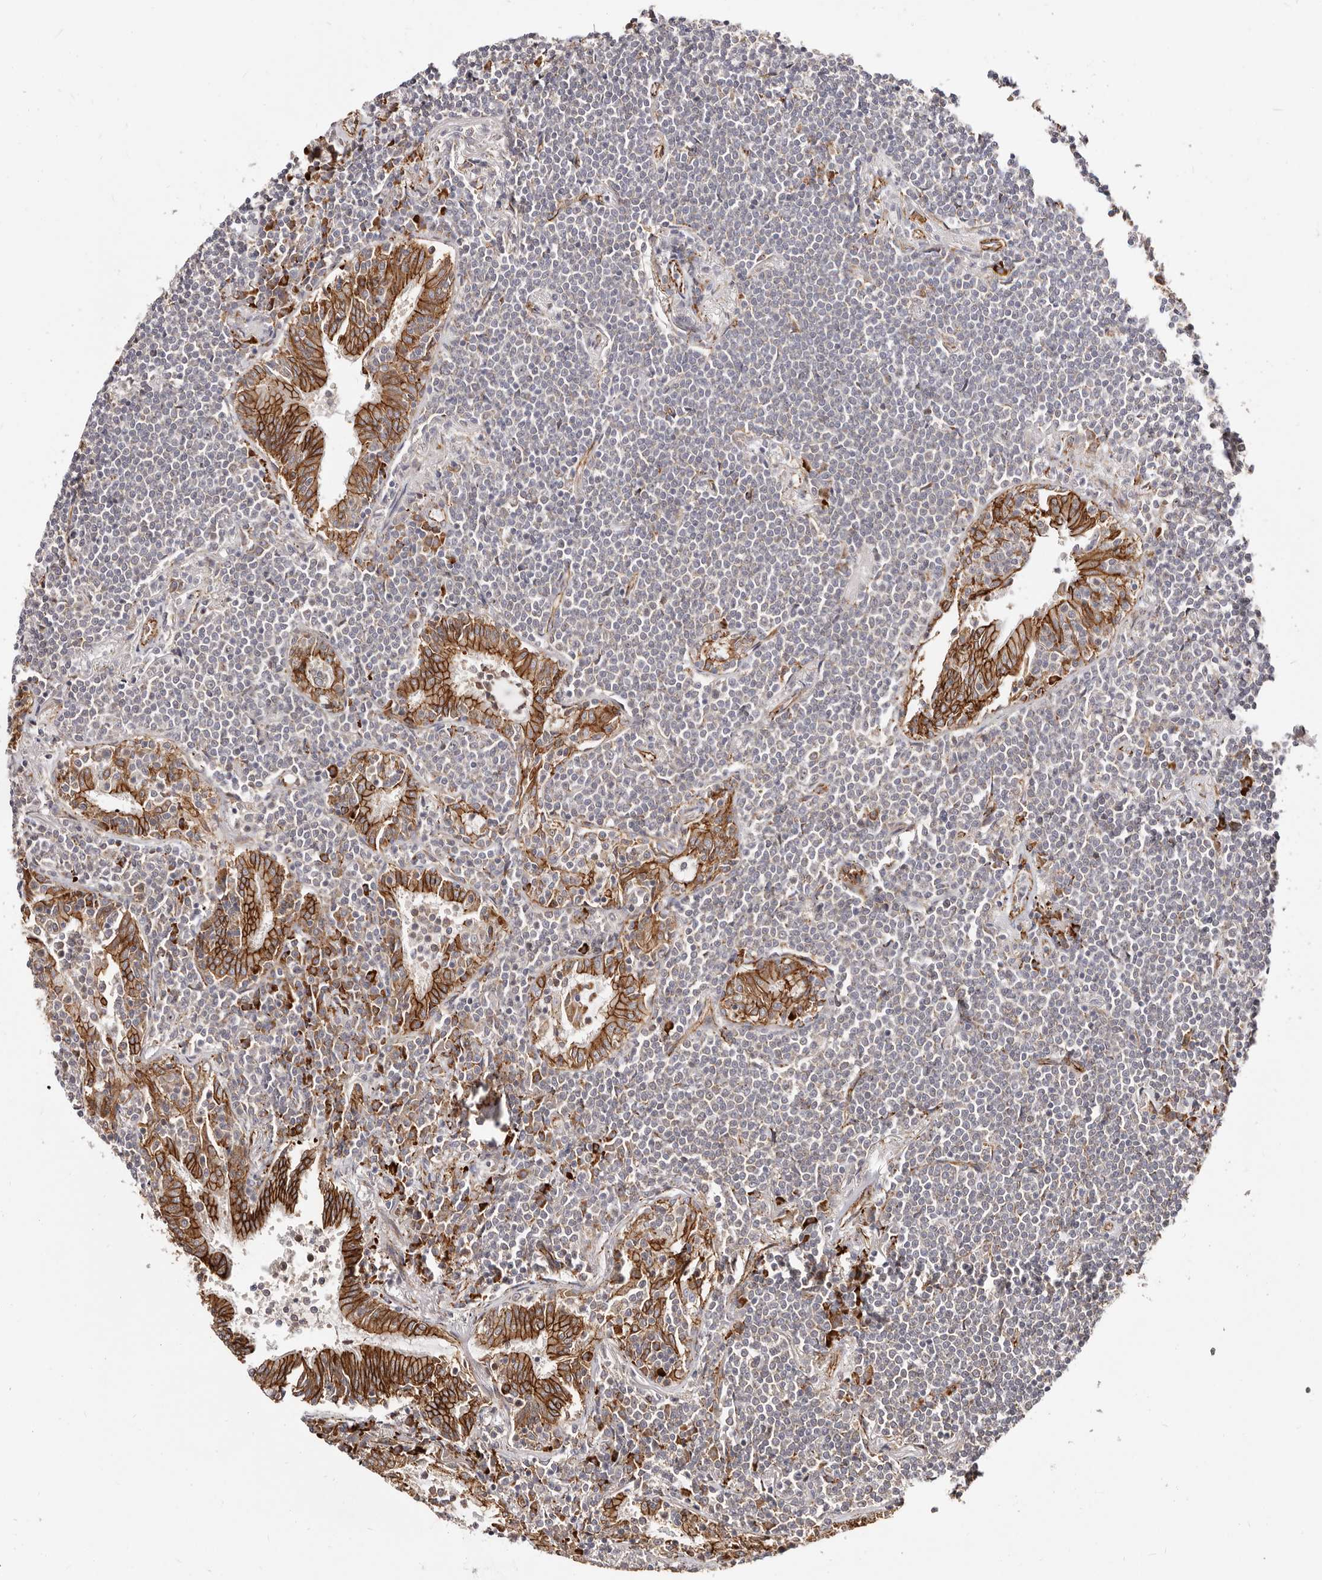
{"staining": {"intensity": "negative", "quantity": "none", "location": "none"}, "tissue": "lymphoma", "cell_type": "Tumor cells", "image_type": "cancer", "snomed": [{"axis": "morphology", "description": "Malignant lymphoma, non-Hodgkin's type, Low grade"}, {"axis": "topography", "description": "Lung"}], "caption": "High magnification brightfield microscopy of lymphoma stained with DAB (3,3'-diaminobenzidine) (brown) and counterstained with hematoxylin (blue): tumor cells show no significant positivity.", "gene": "CTNNB1", "patient": {"sex": "female", "age": 71}}